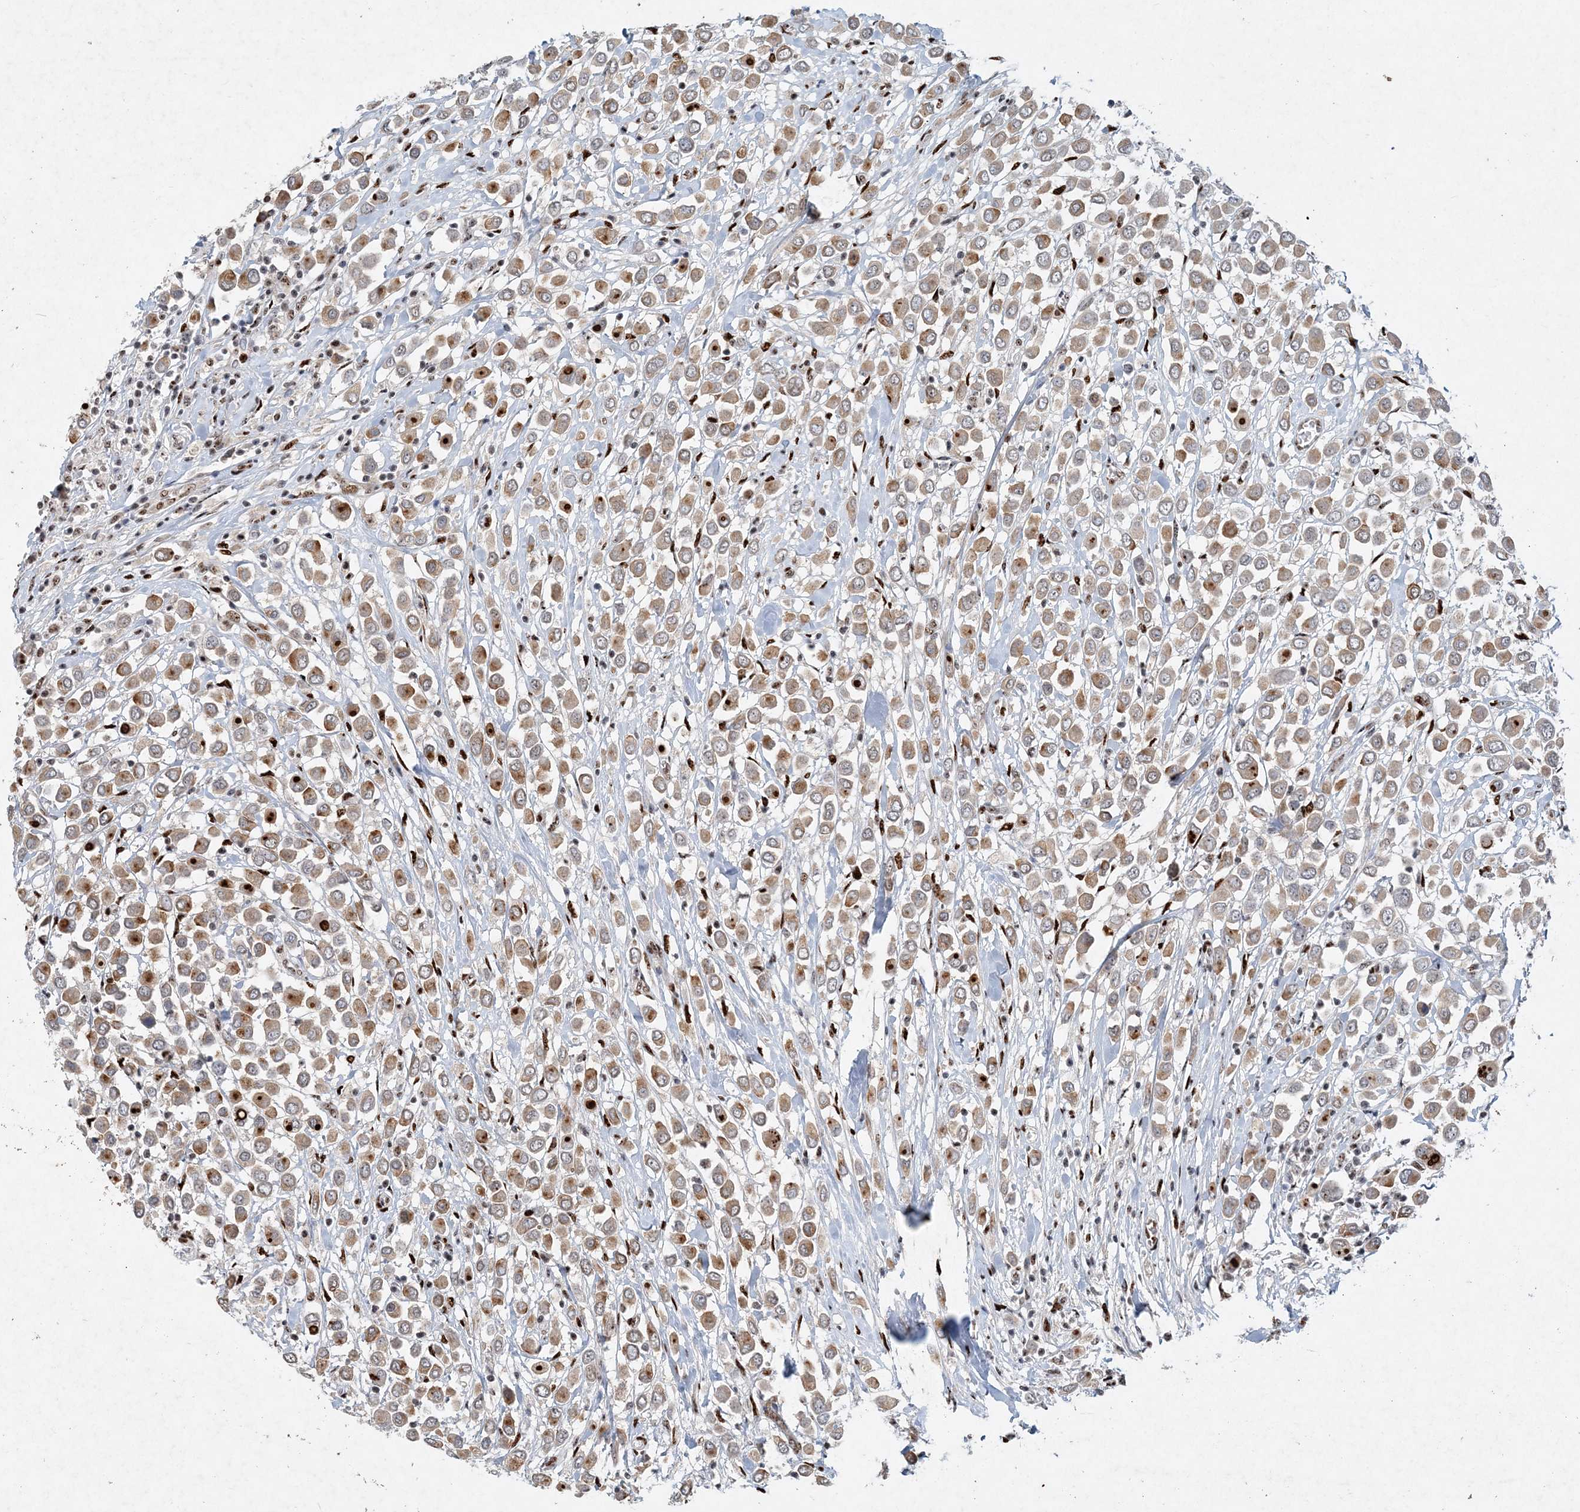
{"staining": {"intensity": "moderate", "quantity": ">75%", "location": "cytoplasmic/membranous"}, "tissue": "breast cancer", "cell_type": "Tumor cells", "image_type": "cancer", "snomed": [{"axis": "morphology", "description": "Duct carcinoma"}, {"axis": "topography", "description": "Breast"}], "caption": "Immunohistochemistry (DAB) staining of human breast cancer shows moderate cytoplasmic/membranous protein staining in about >75% of tumor cells.", "gene": "GIN1", "patient": {"sex": "female", "age": 61}}